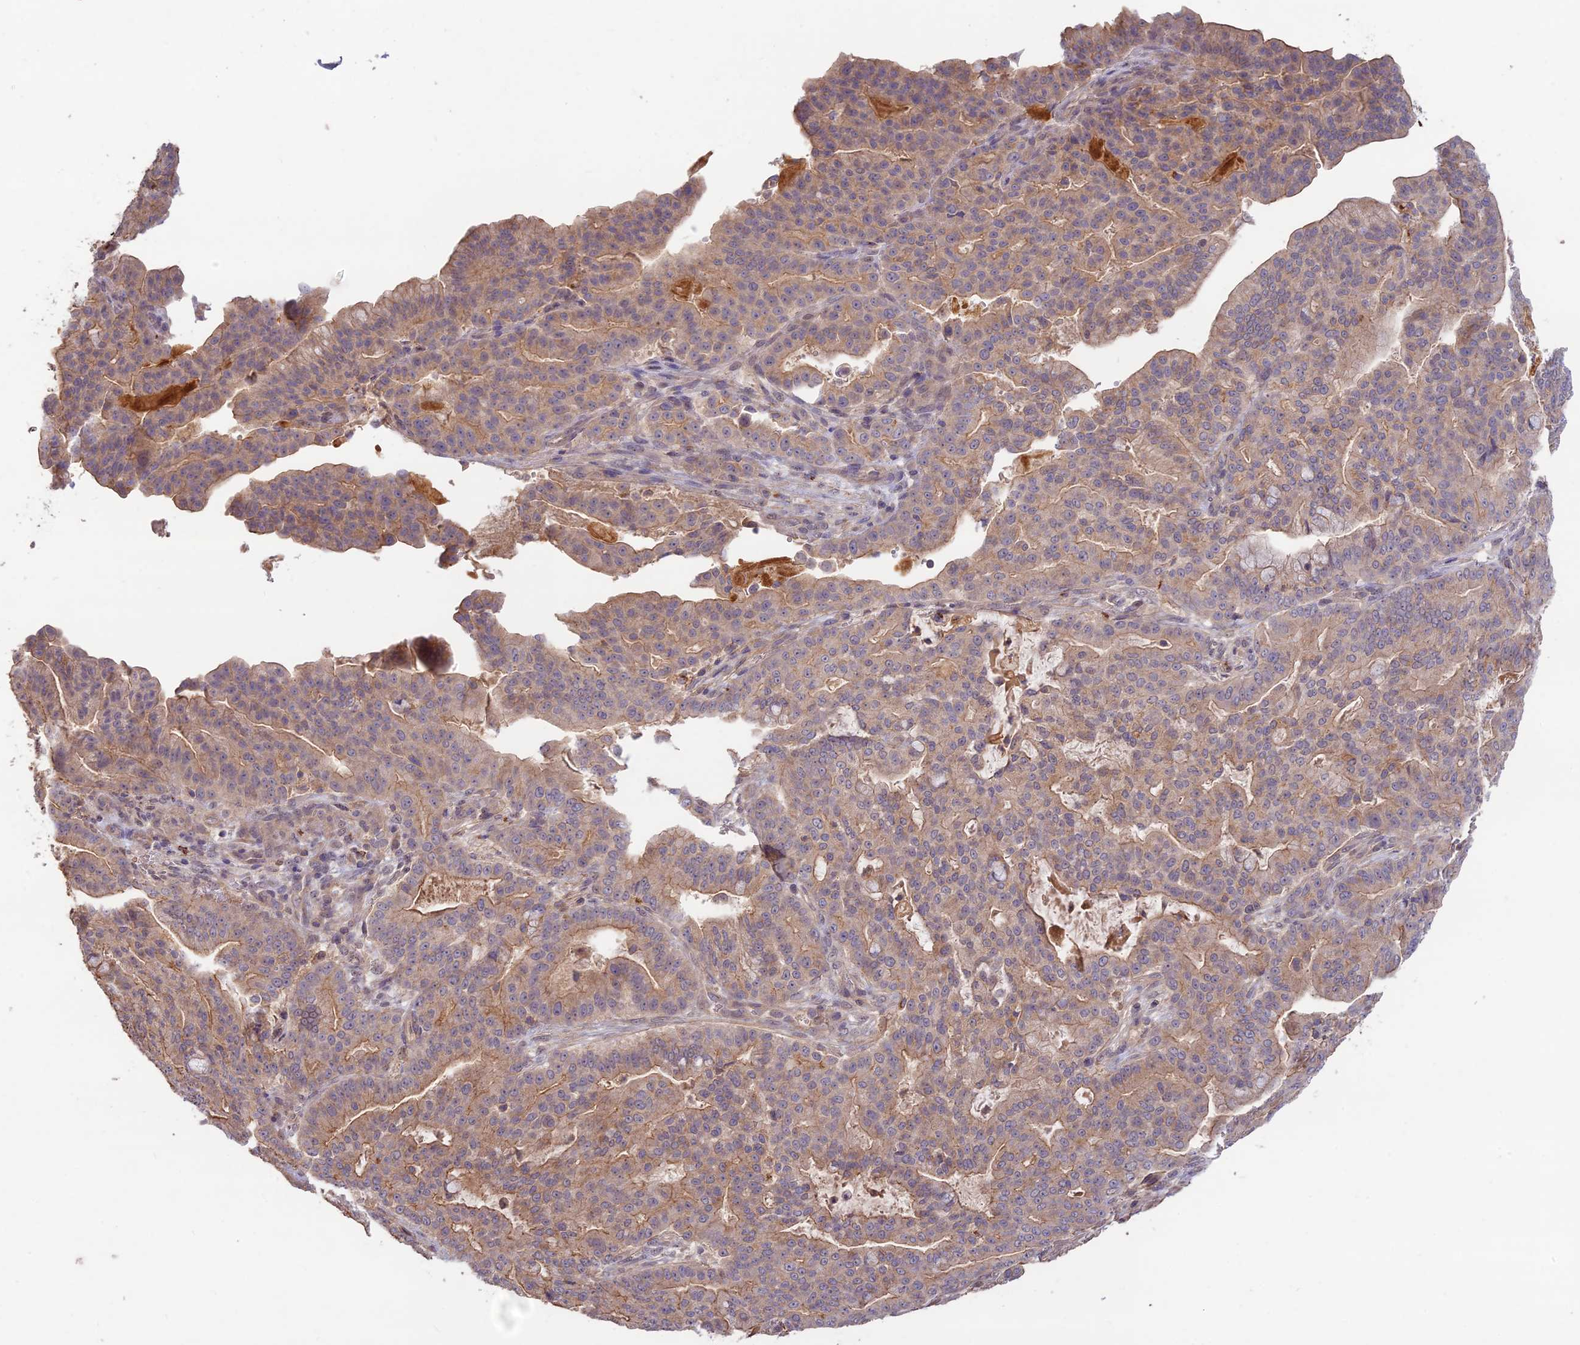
{"staining": {"intensity": "moderate", "quantity": ">75%", "location": "cytoplasmic/membranous"}, "tissue": "pancreatic cancer", "cell_type": "Tumor cells", "image_type": "cancer", "snomed": [{"axis": "morphology", "description": "Adenocarcinoma, NOS"}, {"axis": "topography", "description": "Pancreas"}], "caption": "Protein expression analysis of pancreatic adenocarcinoma shows moderate cytoplasmic/membranous expression in approximately >75% of tumor cells.", "gene": "CLCF1", "patient": {"sex": "male", "age": 63}}